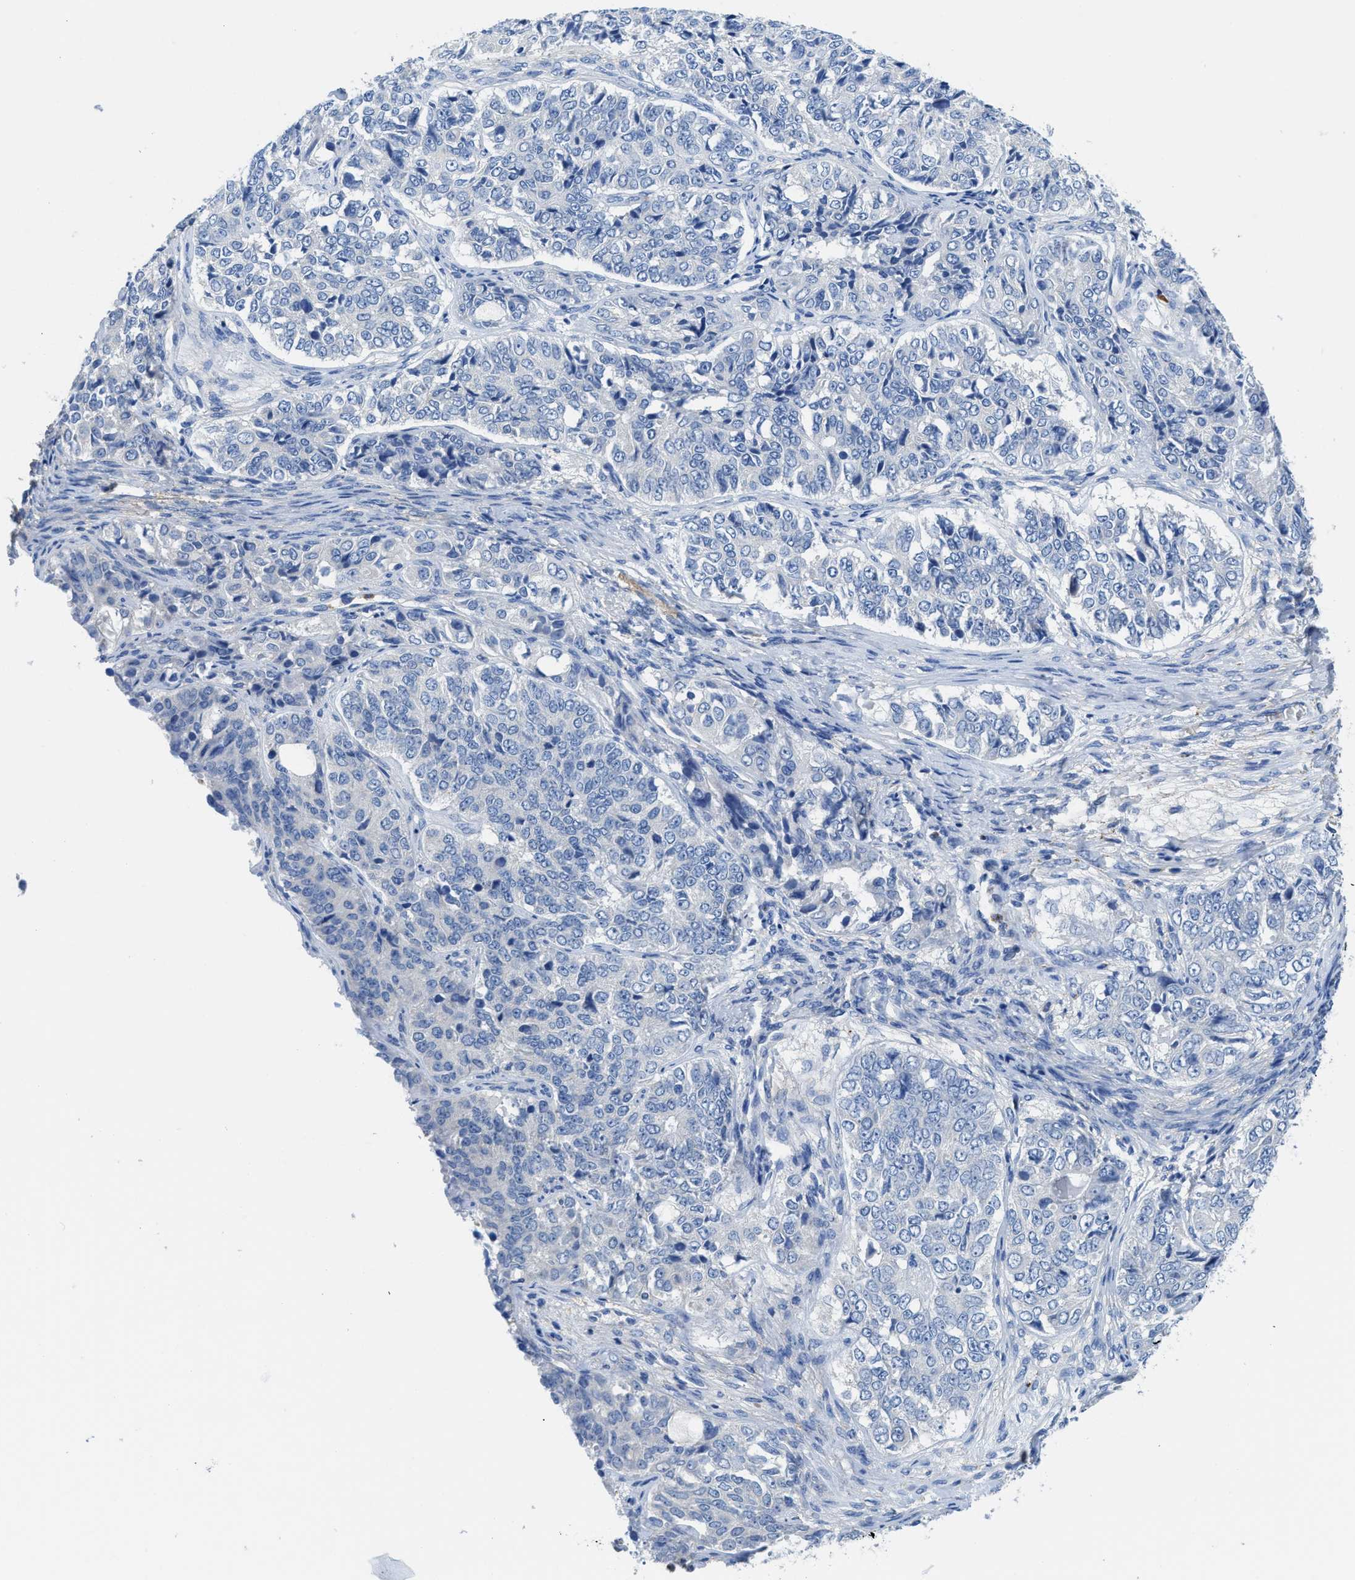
{"staining": {"intensity": "negative", "quantity": "none", "location": "none"}, "tissue": "ovarian cancer", "cell_type": "Tumor cells", "image_type": "cancer", "snomed": [{"axis": "morphology", "description": "Carcinoma, endometroid"}, {"axis": "topography", "description": "Ovary"}], "caption": "Tumor cells are negative for protein expression in human ovarian cancer (endometroid carcinoma). Nuclei are stained in blue.", "gene": "NEB", "patient": {"sex": "female", "age": 51}}